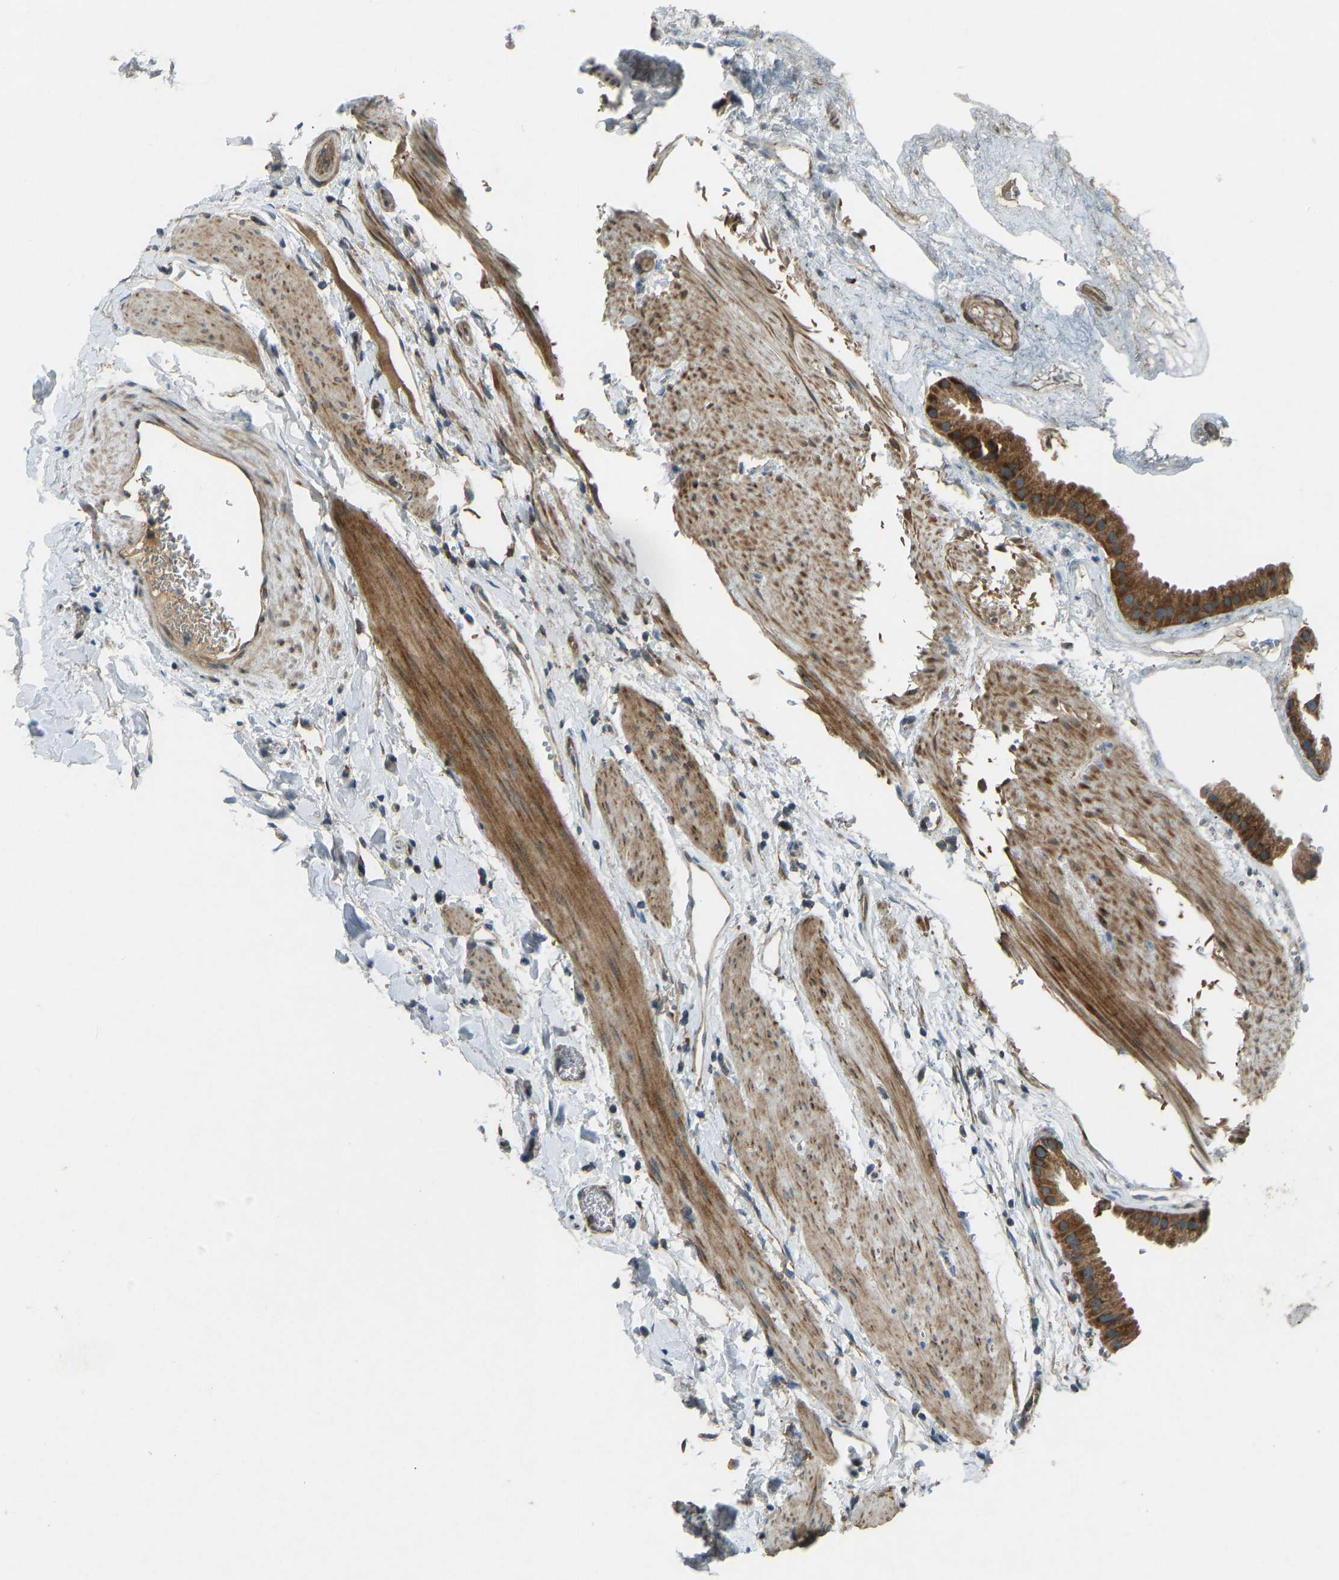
{"staining": {"intensity": "strong", "quantity": ">75%", "location": "cytoplasmic/membranous"}, "tissue": "gallbladder", "cell_type": "Glandular cells", "image_type": "normal", "snomed": [{"axis": "morphology", "description": "Normal tissue, NOS"}, {"axis": "topography", "description": "Gallbladder"}], "caption": "This micrograph exhibits benign gallbladder stained with immunohistochemistry to label a protein in brown. The cytoplasmic/membranous of glandular cells show strong positivity for the protein. Nuclei are counter-stained blue.", "gene": "STAU2", "patient": {"sex": "female", "age": 64}}